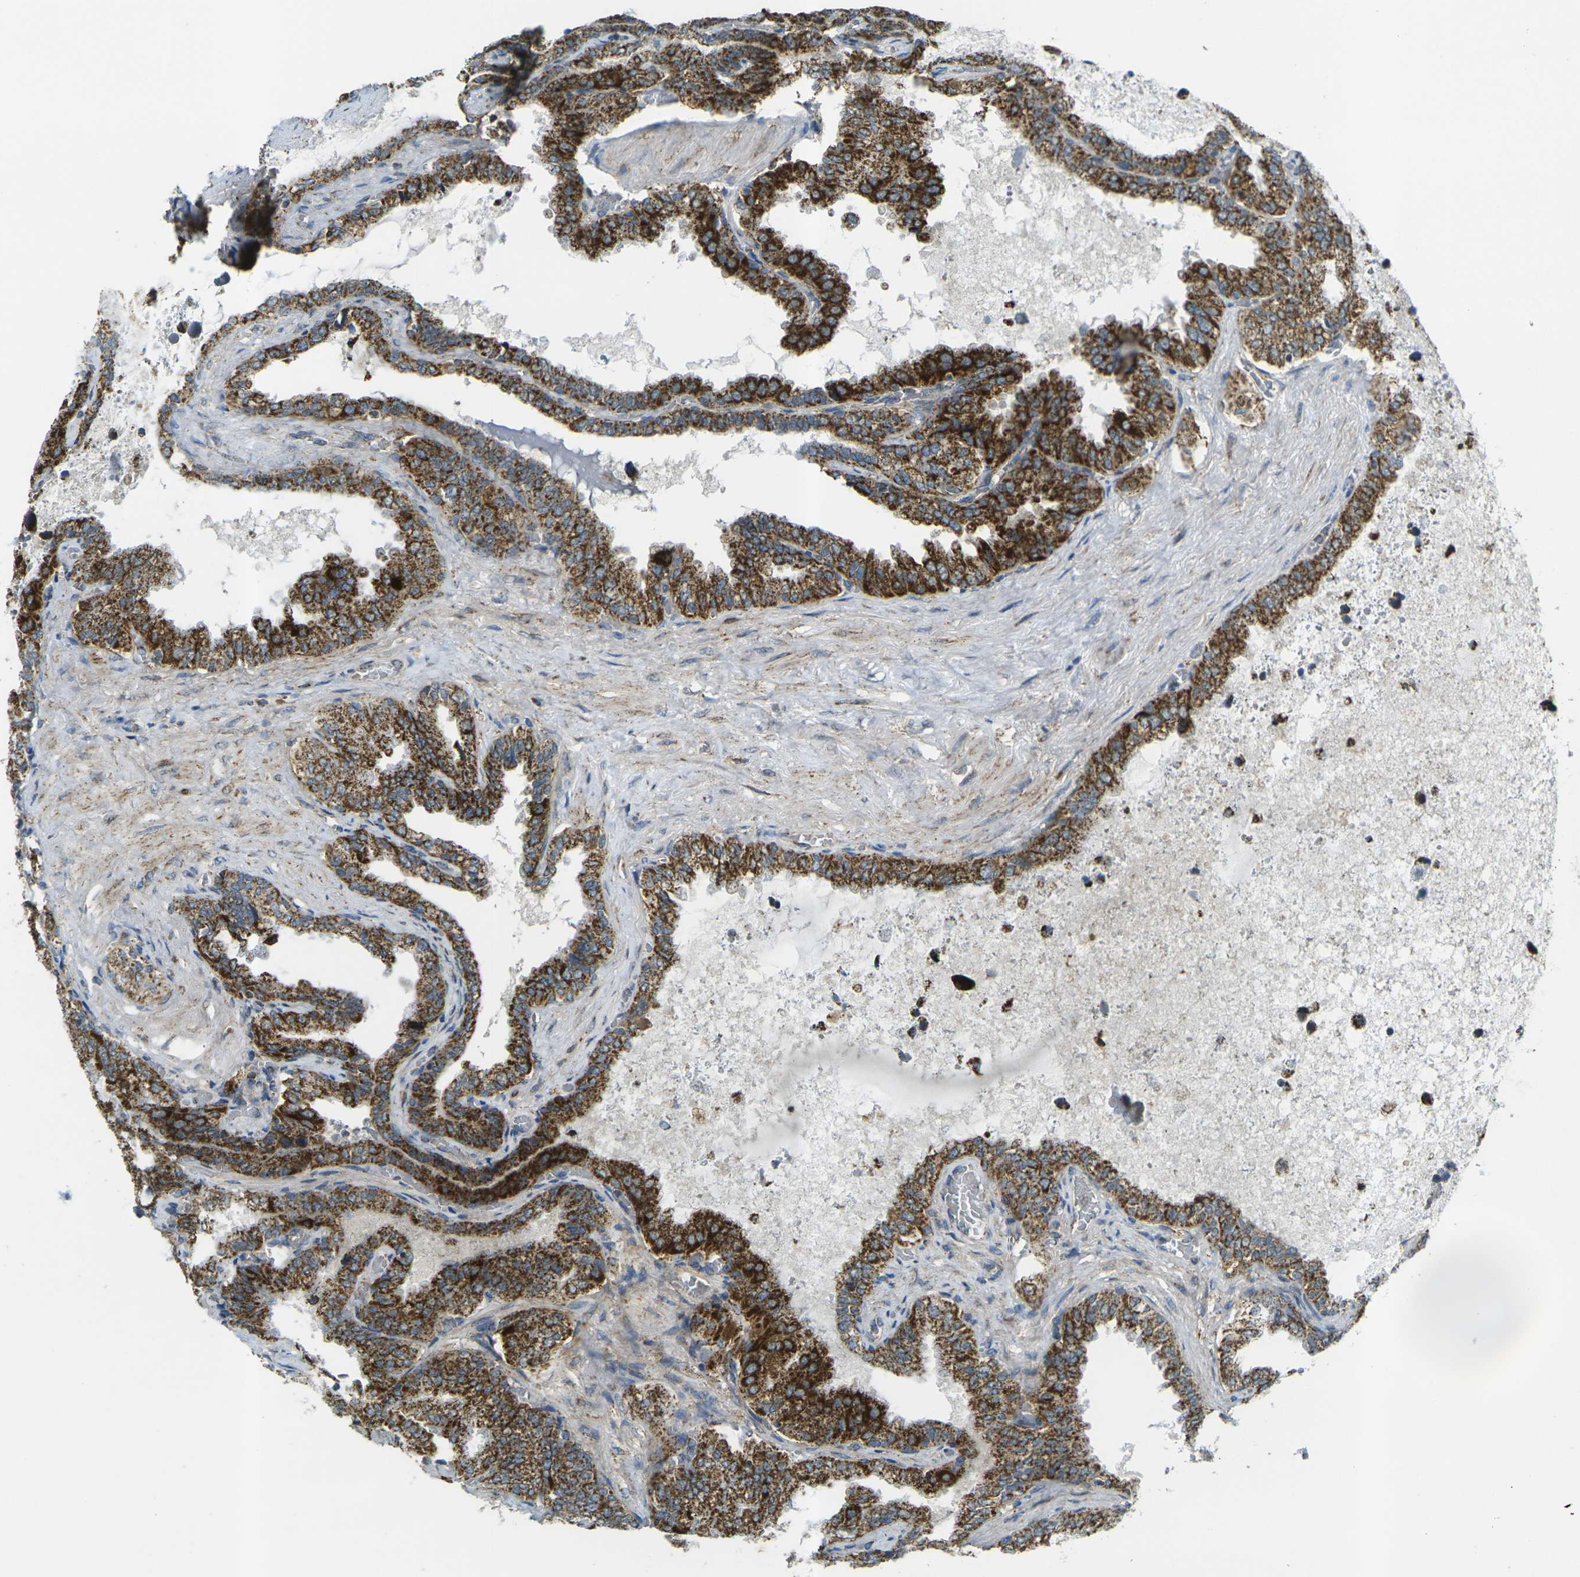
{"staining": {"intensity": "strong", "quantity": ">75%", "location": "cytoplasmic/membranous"}, "tissue": "seminal vesicle", "cell_type": "Glandular cells", "image_type": "normal", "snomed": [{"axis": "morphology", "description": "Normal tissue, NOS"}, {"axis": "topography", "description": "Seminal veicle"}], "caption": "Protein expression analysis of unremarkable seminal vesicle reveals strong cytoplasmic/membranous staining in approximately >75% of glandular cells.", "gene": "IGF1R", "patient": {"sex": "male", "age": 46}}